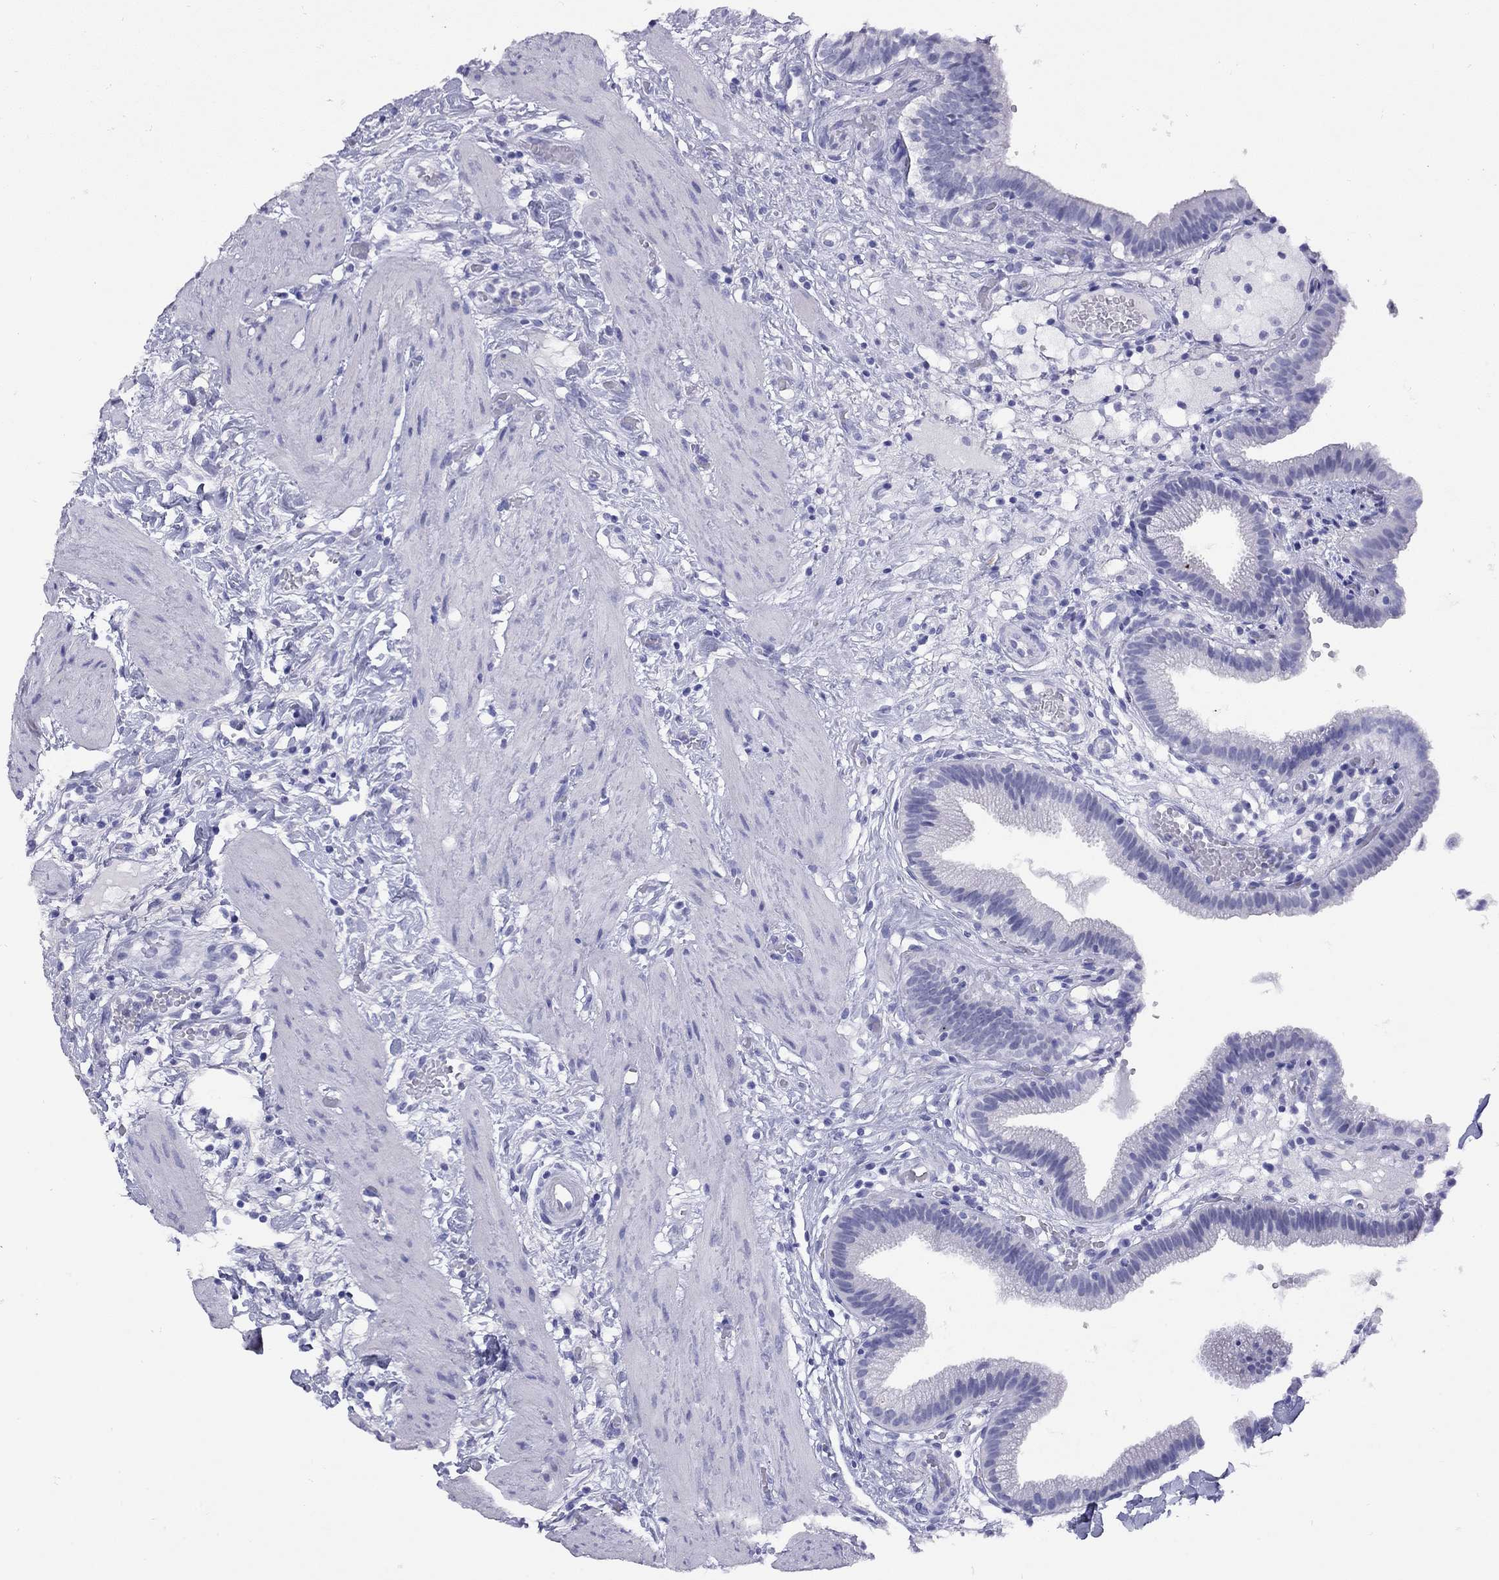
{"staining": {"intensity": "negative", "quantity": "none", "location": "none"}, "tissue": "gallbladder", "cell_type": "Glandular cells", "image_type": "normal", "snomed": [{"axis": "morphology", "description": "Normal tissue, NOS"}, {"axis": "topography", "description": "Gallbladder"}], "caption": "Benign gallbladder was stained to show a protein in brown. There is no significant positivity in glandular cells.", "gene": "GRIA2", "patient": {"sex": "female", "age": 24}}